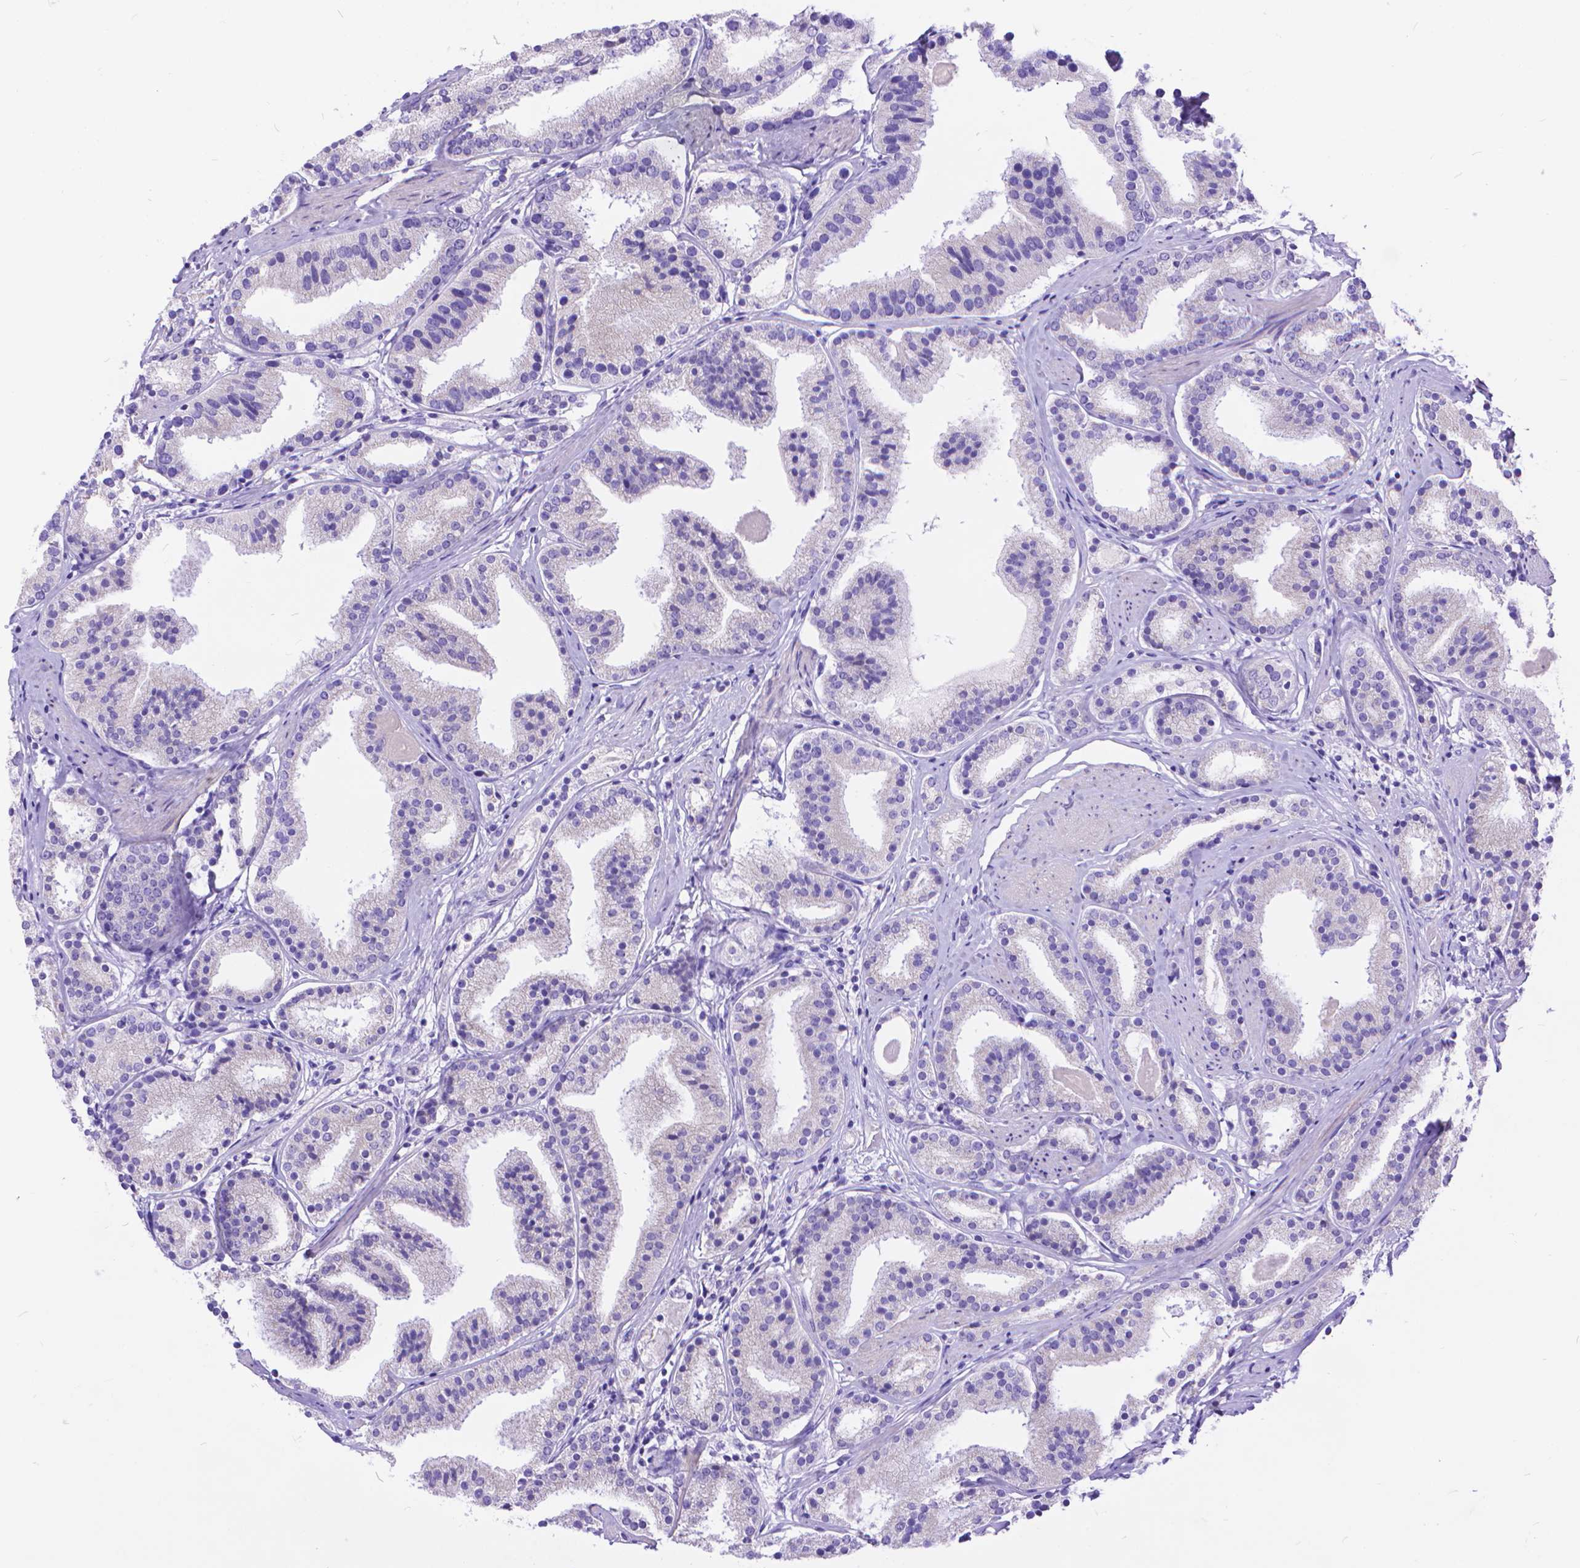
{"staining": {"intensity": "negative", "quantity": "none", "location": "none"}, "tissue": "prostate cancer", "cell_type": "Tumor cells", "image_type": "cancer", "snomed": [{"axis": "morphology", "description": "Adenocarcinoma, High grade"}, {"axis": "topography", "description": "Prostate"}], "caption": "High magnification brightfield microscopy of prostate cancer (high-grade adenocarcinoma) stained with DAB (brown) and counterstained with hematoxylin (blue): tumor cells show no significant staining.", "gene": "DHRS2", "patient": {"sex": "male", "age": 63}}